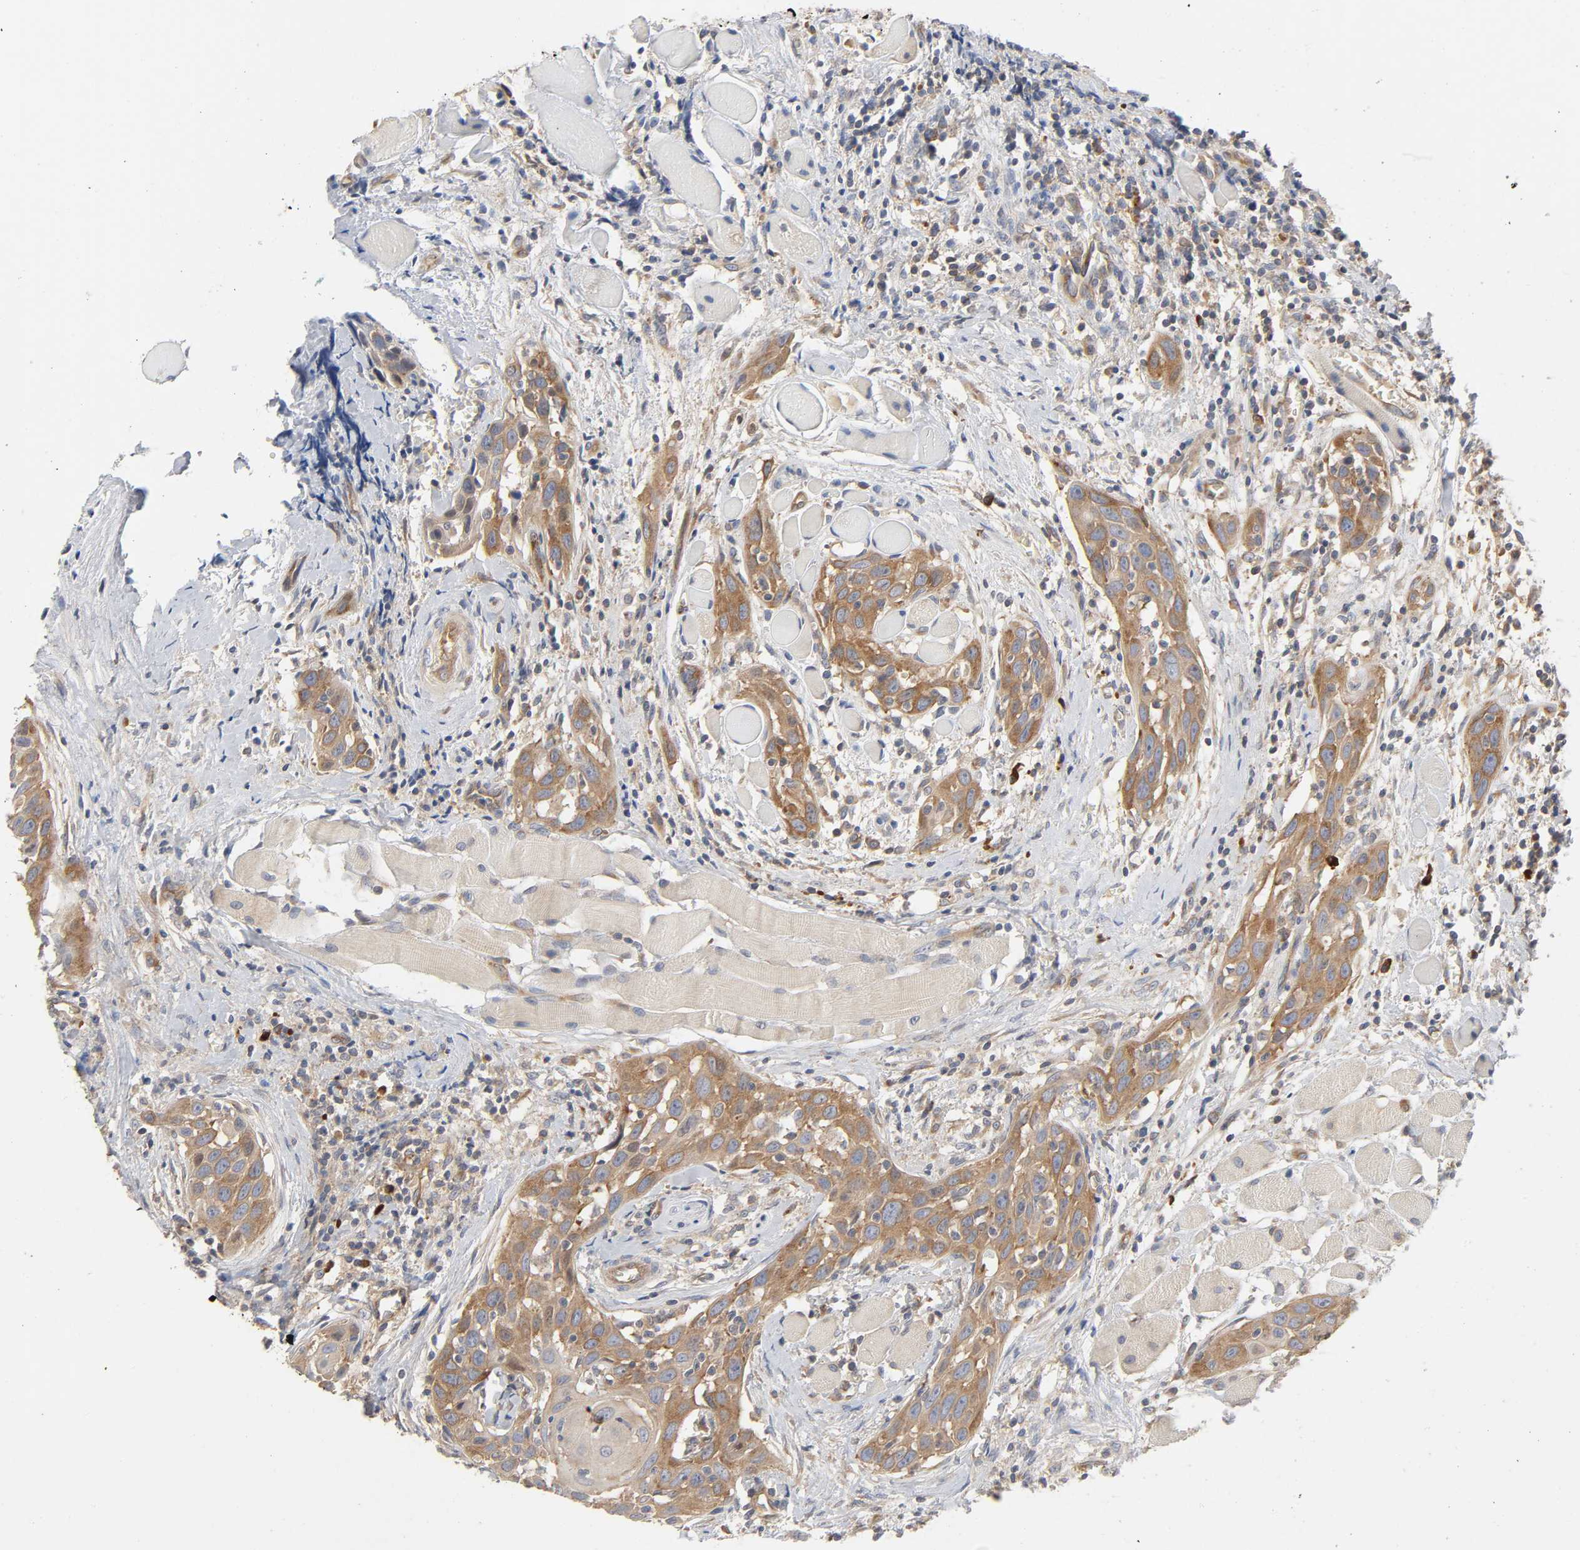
{"staining": {"intensity": "moderate", "quantity": ">75%", "location": "cytoplasmic/membranous"}, "tissue": "head and neck cancer", "cell_type": "Tumor cells", "image_type": "cancer", "snomed": [{"axis": "morphology", "description": "Squamous cell carcinoma, NOS"}, {"axis": "topography", "description": "Oral tissue"}, {"axis": "topography", "description": "Head-Neck"}], "caption": "Immunohistochemical staining of human head and neck cancer exhibits medium levels of moderate cytoplasmic/membranous protein positivity in approximately >75% of tumor cells. (DAB = brown stain, brightfield microscopy at high magnification).", "gene": "SCHIP1", "patient": {"sex": "female", "age": 50}}